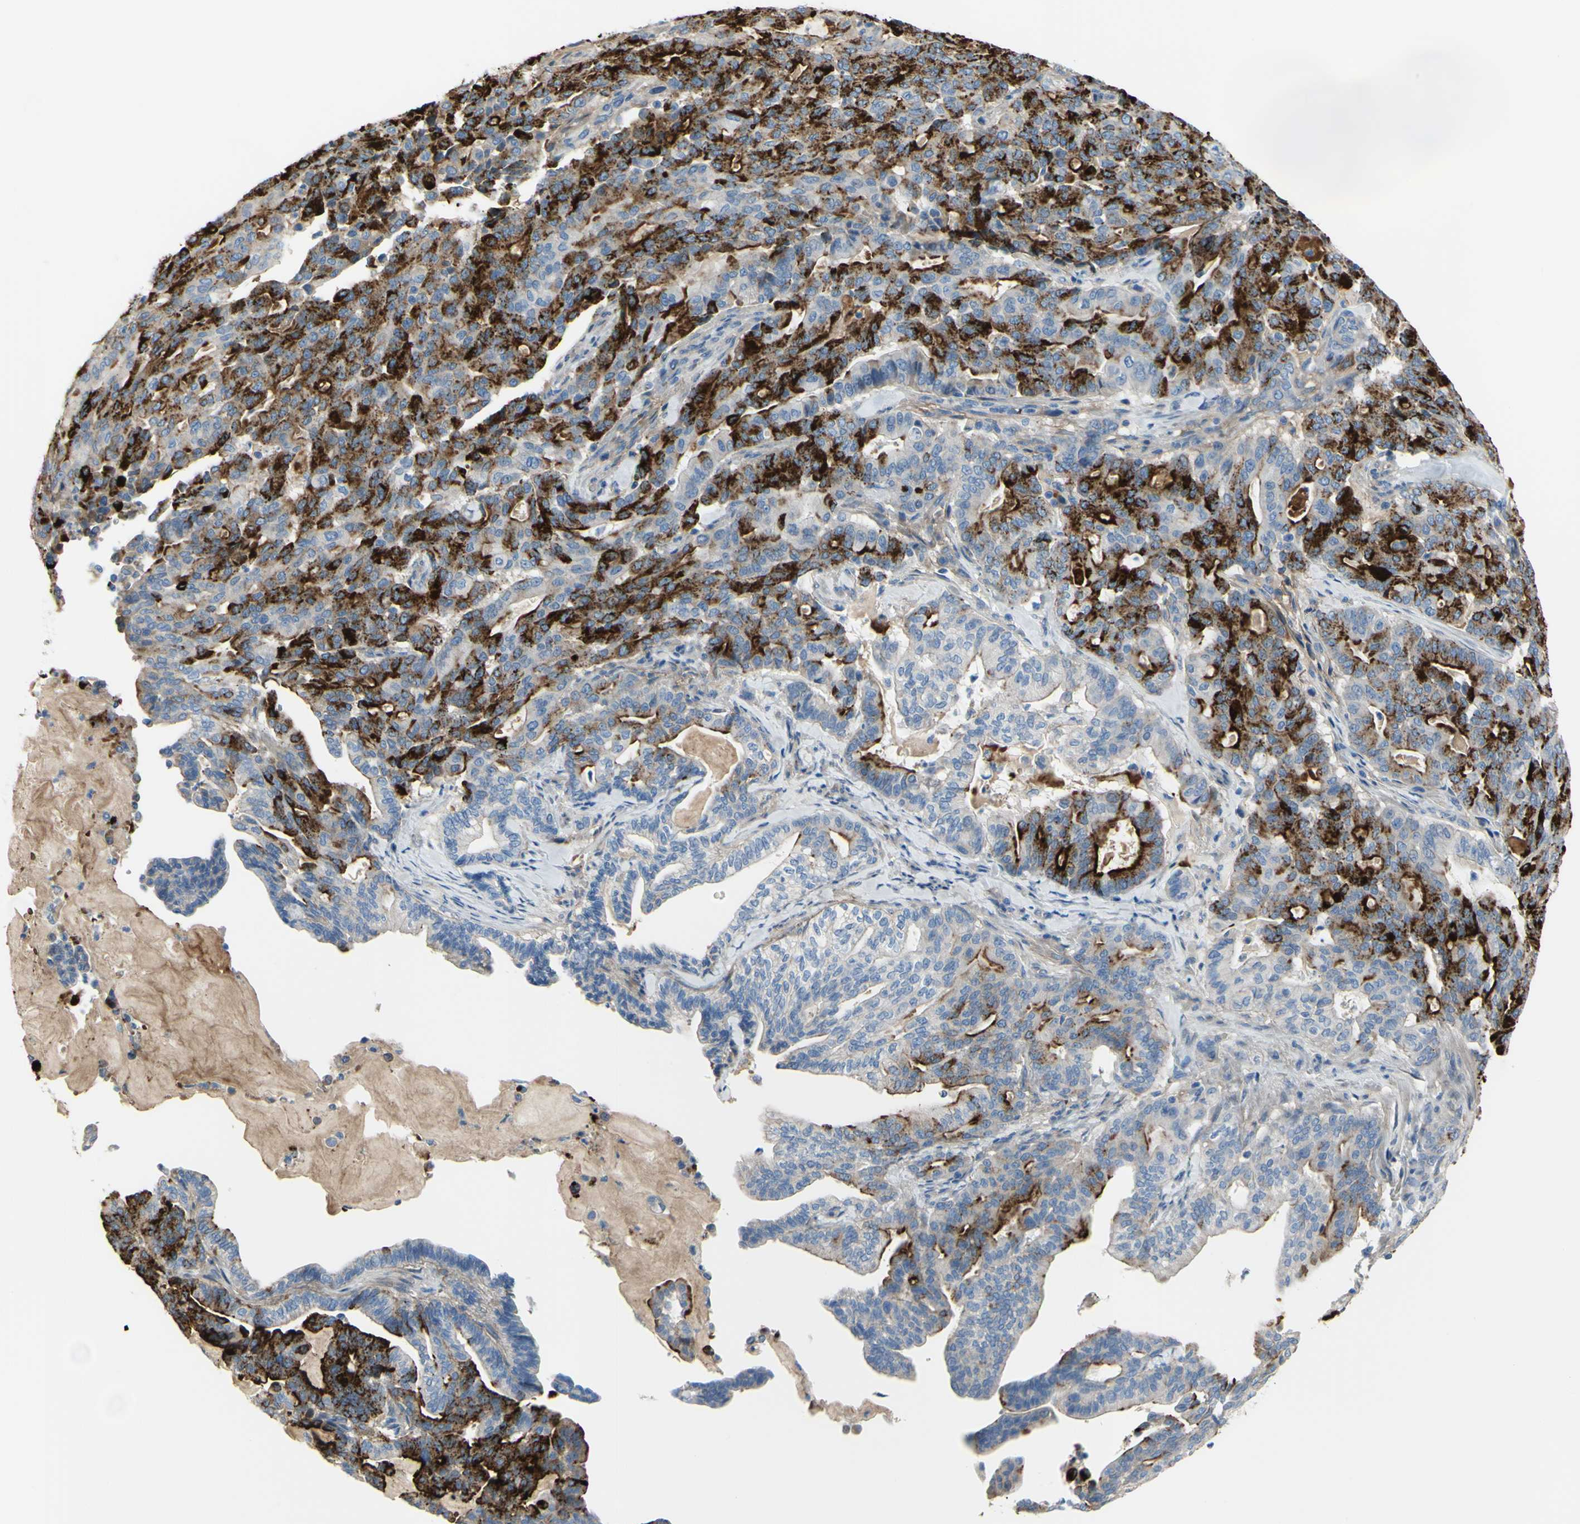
{"staining": {"intensity": "strong", "quantity": "25%-75%", "location": "cytoplasmic/membranous"}, "tissue": "pancreatic cancer", "cell_type": "Tumor cells", "image_type": "cancer", "snomed": [{"axis": "morphology", "description": "Adenocarcinoma, NOS"}, {"axis": "topography", "description": "Pancreas"}], "caption": "Strong cytoplasmic/membranous positivity is present in about 25%-75% of tumor cells in pancreatic cancer. (IHC, brightfield microscopy, high magnification).", "gene": "NCBP2L", "patient": {"sex": "male", "age": 63}}